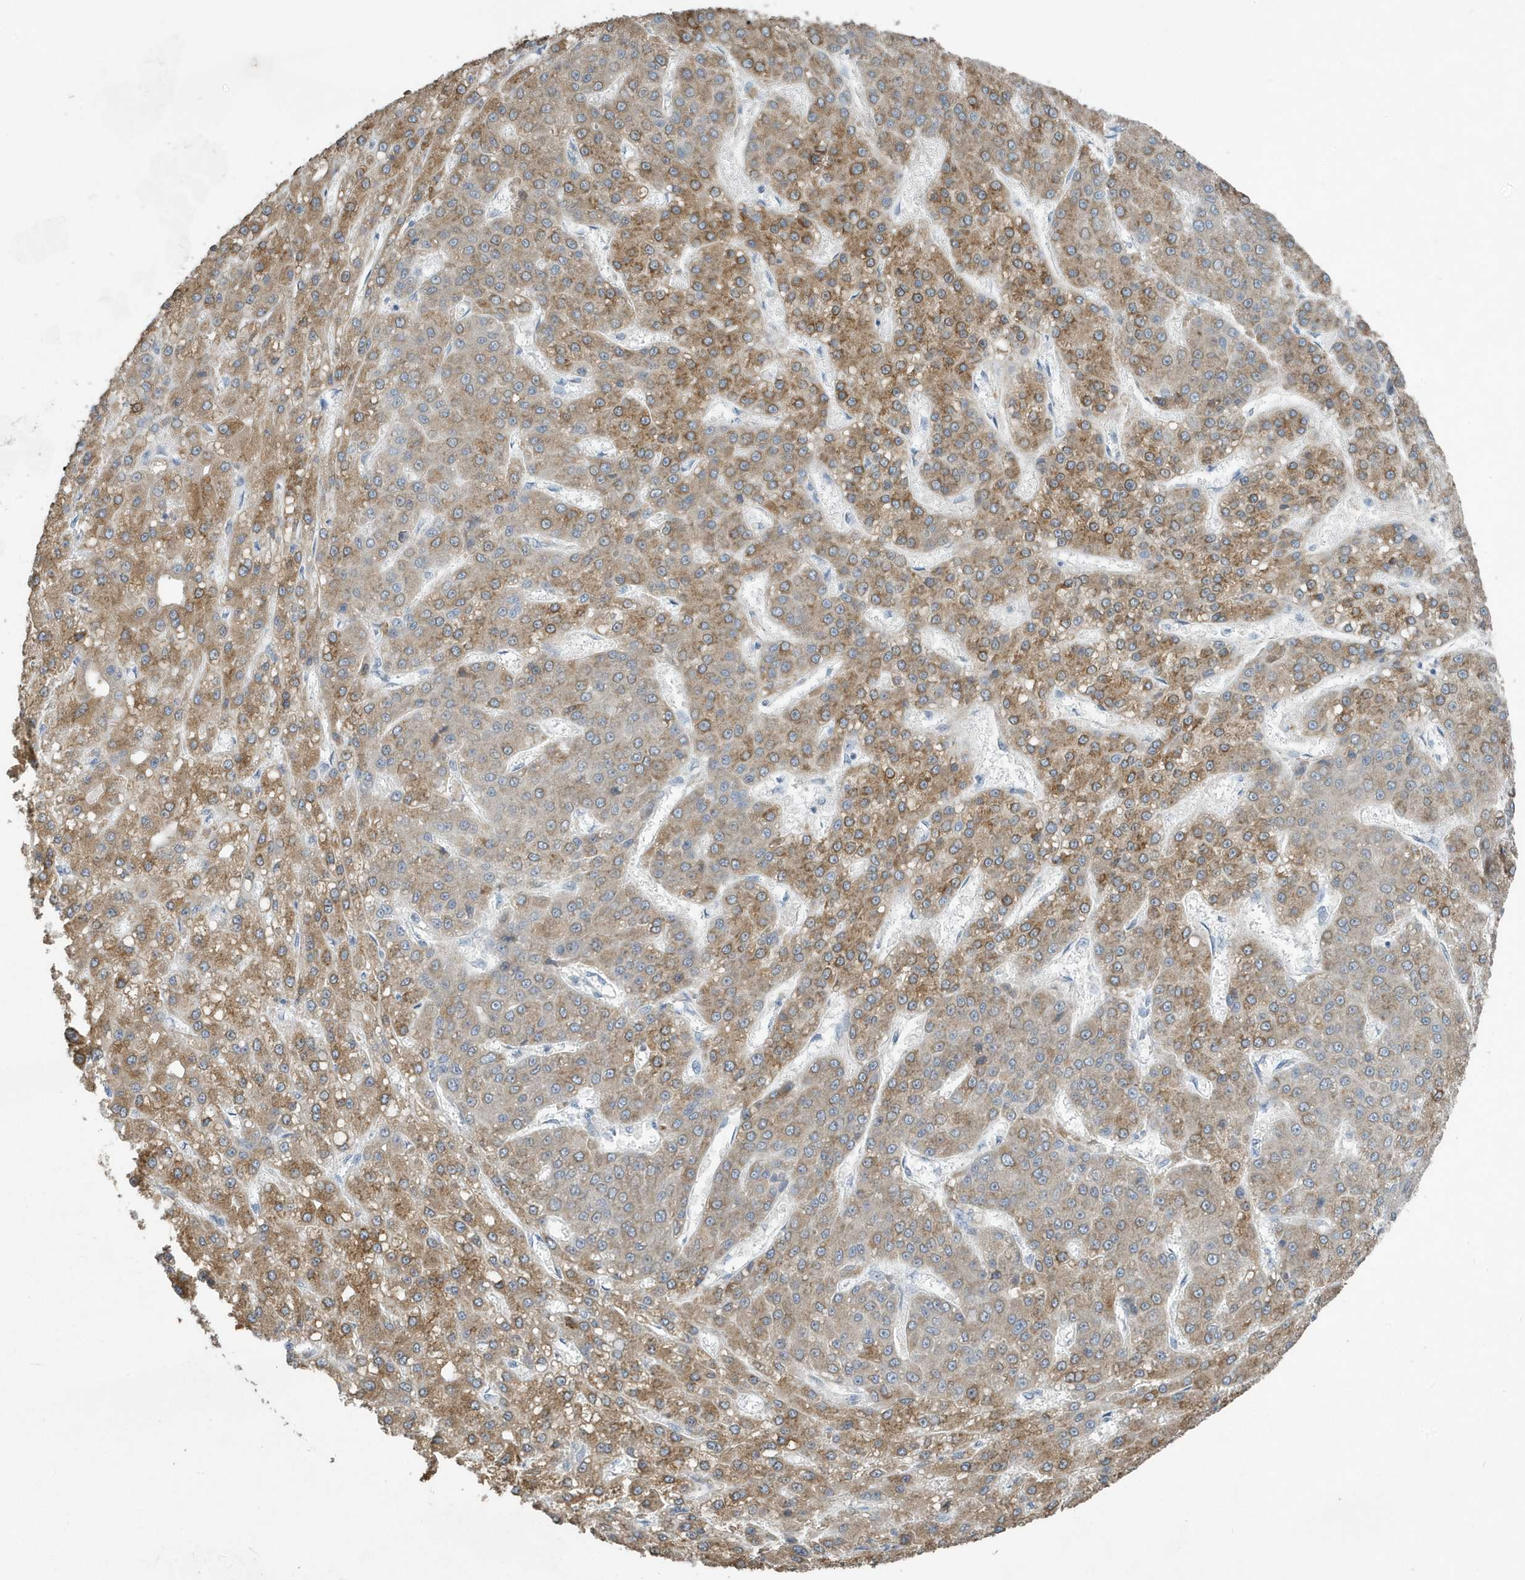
{"staining": {"intensity": "moderate", "quantity": ">75%", "location": "cytoplasmic/membranous"}, "tissue": "liver cancer", "cell_type": "Tumor cells", "image_type": "cancer", "snomed": [{"axis": "morphology", "description": "Carcinoma, Hepatocellular, NOS"}, {"axis": "topography", "description": "Liver"}], "caption": "DAB immunohistochemical staining of human liver cancer (hepatocellular carcinoma) displays moderate cytoplasmic/membranous protein positivity in approximately >75% of tumor cells.", "gene": "UGT2B4", "patient": {"sex": "male", "age": 67}}